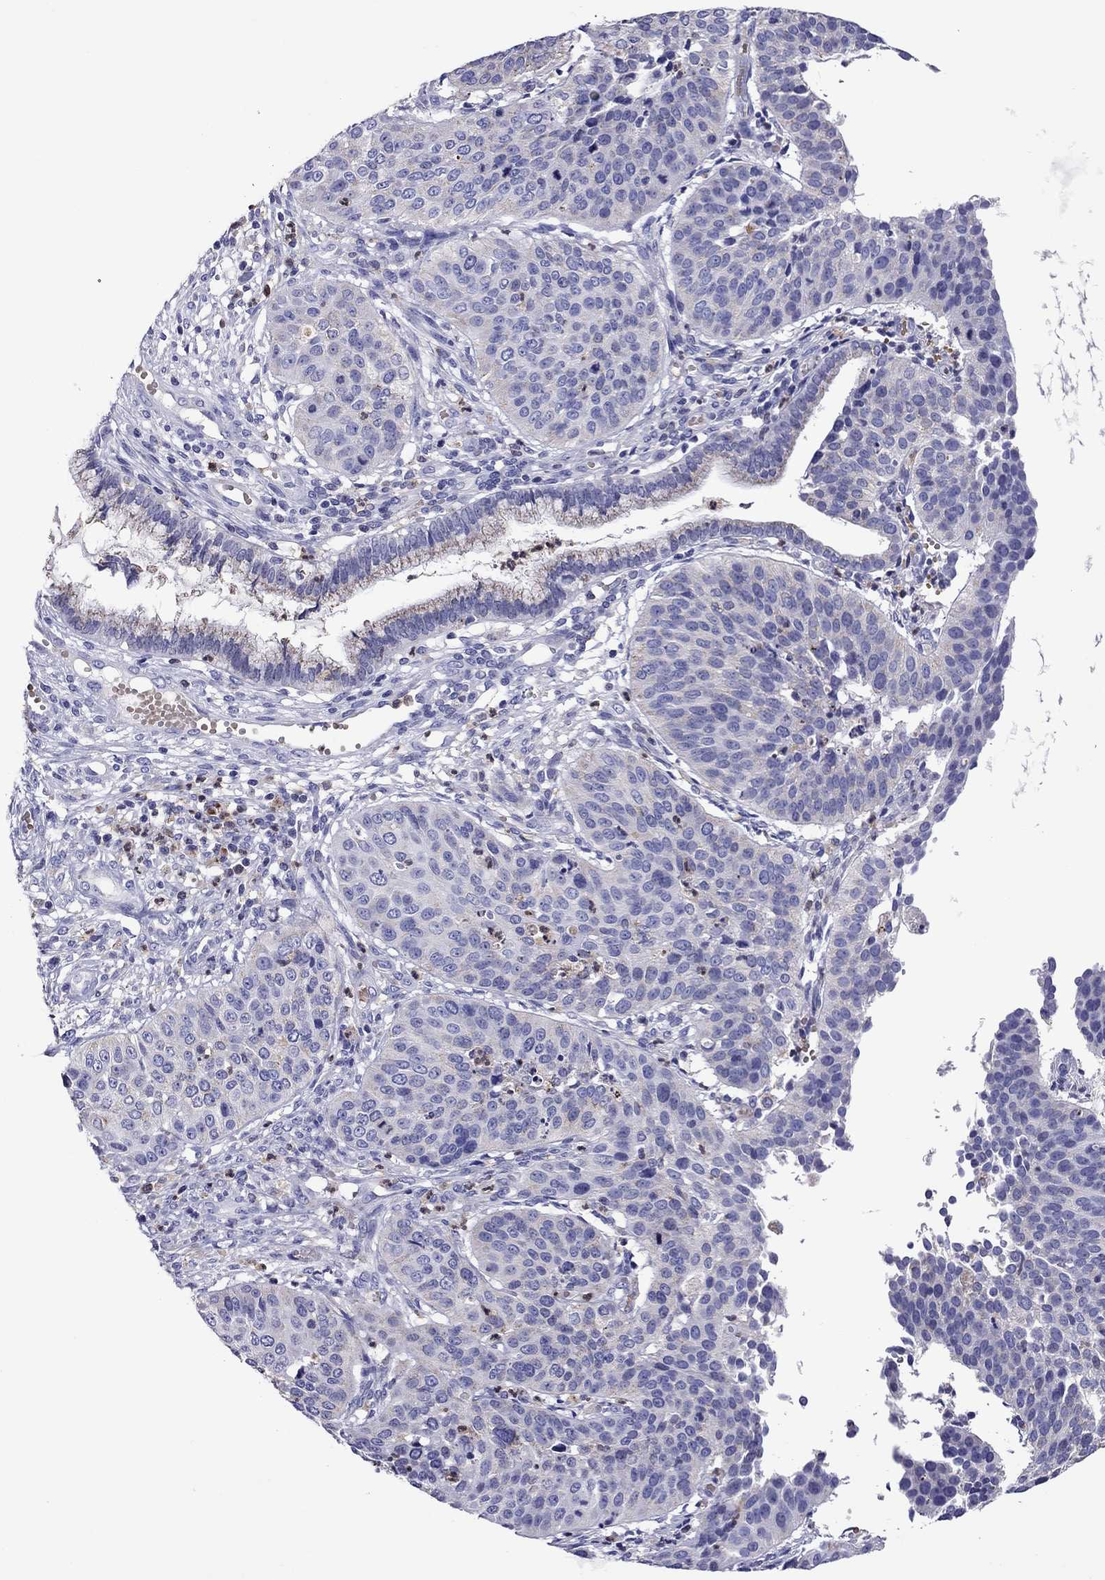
{"staining": {"intensity": "weak", "quantity": "<25%", "location": "cytoplasmic/membranous"}, "tissue": "cervical cancer", "cell_type": "Tumor cells", "image_type": "cancer", "snomed": [{"axis": "morphology", "description": "Normal tissue, NOS"}, {"axis": "morphology", "description": "Squamous cell carcinoma, NOS"}, {"axis": "topography", "description": "Cervix"}], "caption": "High power microscopy histopathology image of an immunohistochemistry micrograph of squamous cell carcinoma (cervical), revealing no significant staining in tumor cells. (Immunohistochemistry (ihc), brightfield microscopy, high magnification).", "gene": "SCG2", "patient": {"sex": "female", "age": 39}}